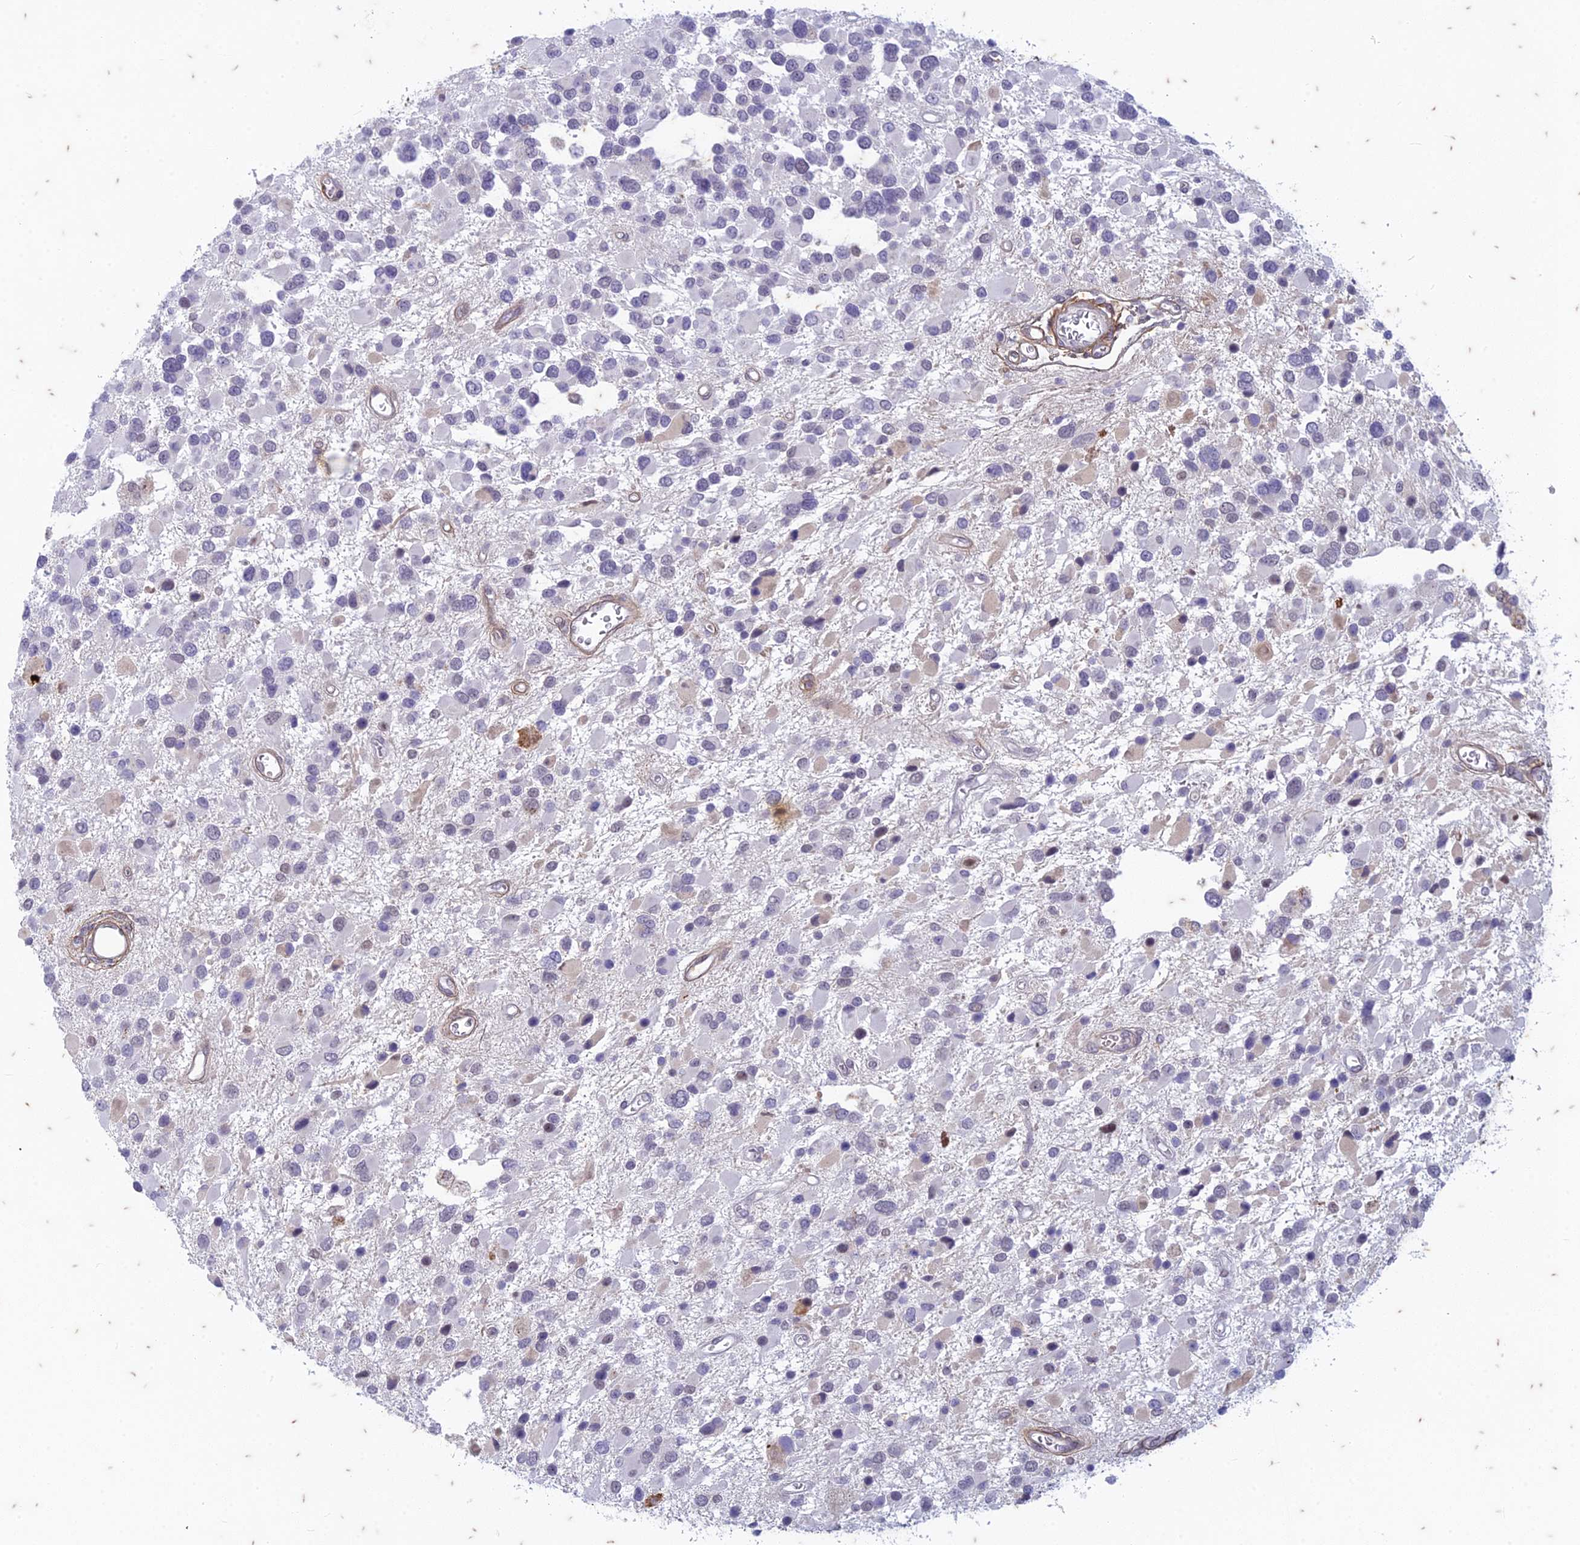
{"staining": {"intensity": "negative", "quantity": "none", "location": "none"}, "tissue": "glioma", "cell_type": "Tumor cells", "image_type": "cancer", "snomed": [{"axis": "morphology", "description": "Glioma, malignant, High grade"}, {"axis": "topography", "description": "Brain"}], "caption": "This micrograph is of high-grade glioma (malignant) stained with immunohistochemistry (IHC) to label a protein in brown with the nuclei are counter-stained blue. There is no expression in tumor cells.", "gene": "PABPN1L", "patient": {"sex": "male", "age": 53}}